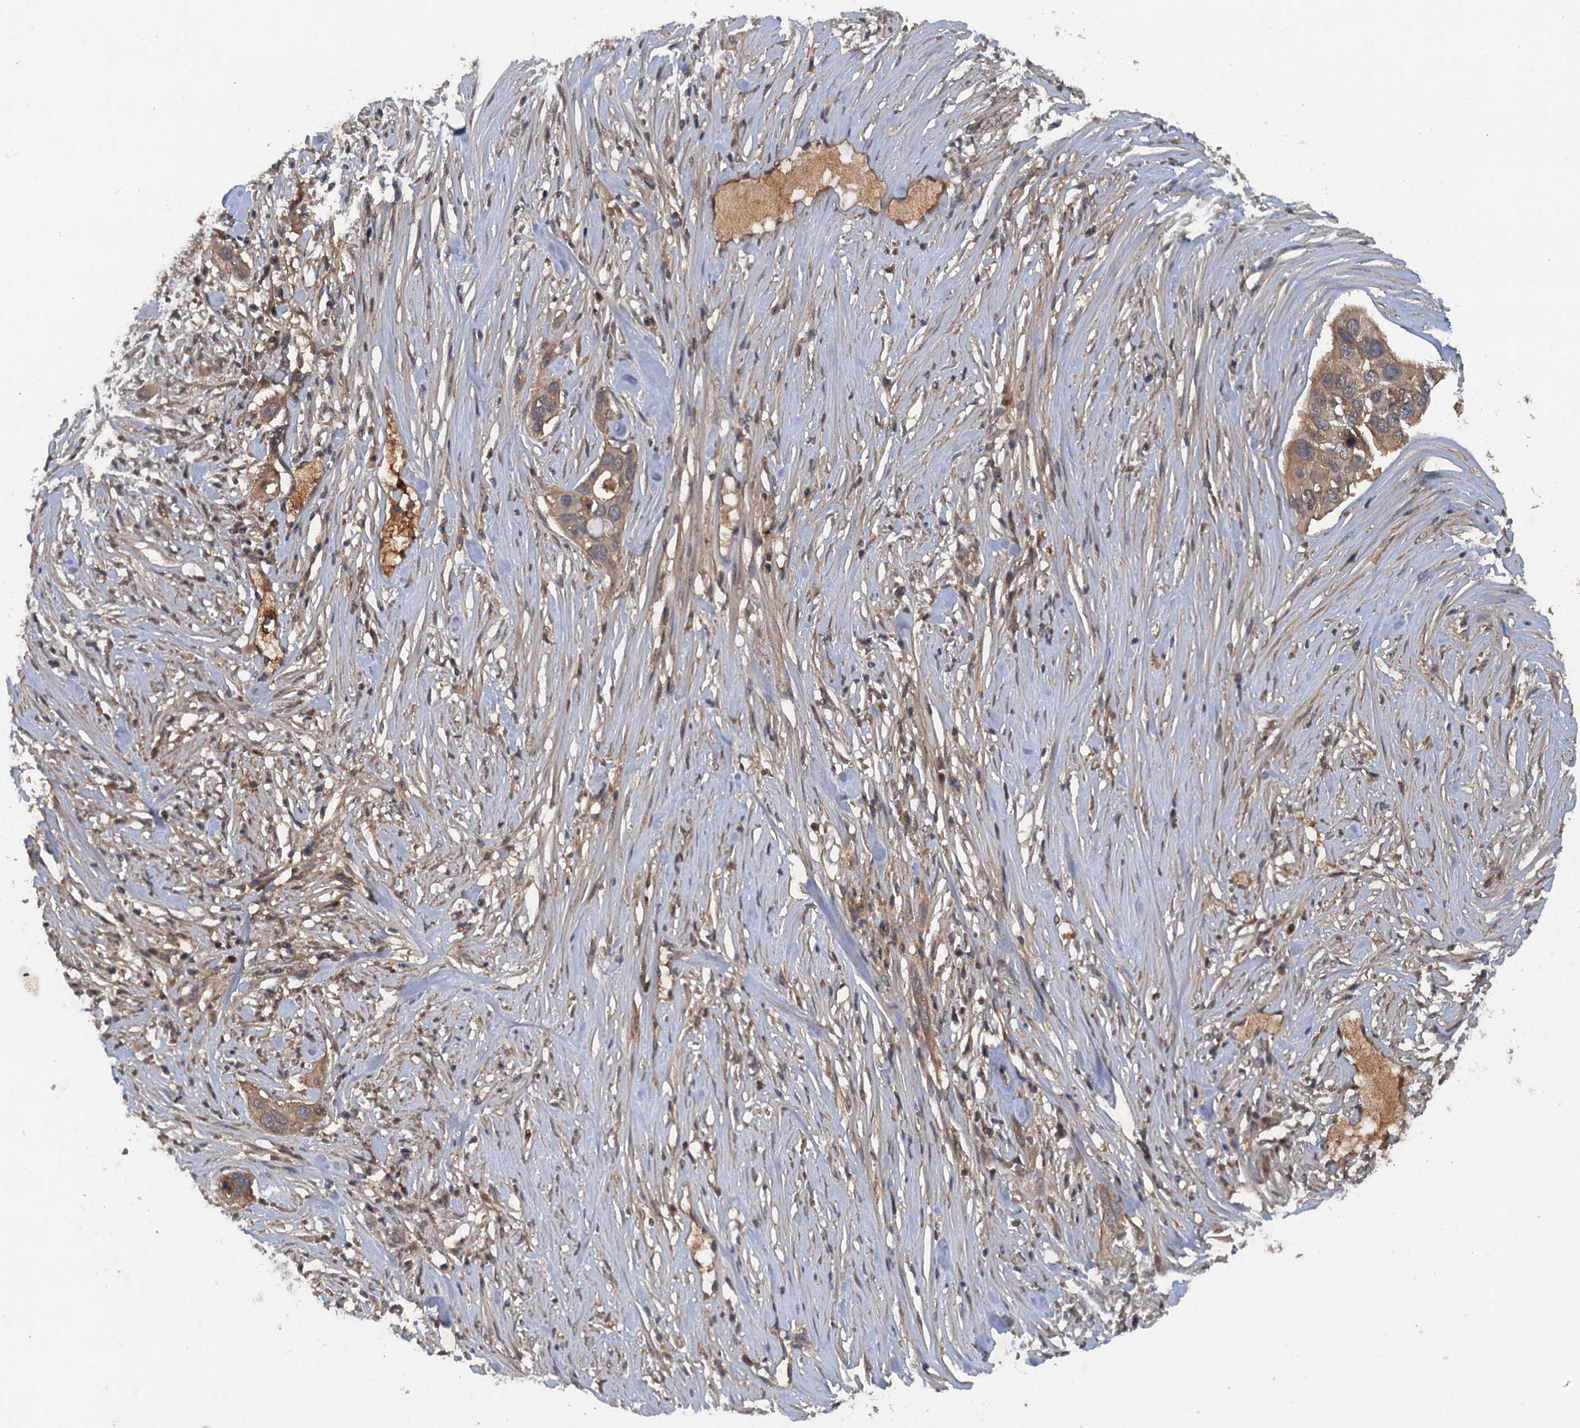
{"staining": {"intensity": "moderate", "quantity": ">75%", "location": "cytoplasmic/membranous"}, "tissue": "pancreatic cancer", "cell_type": "Tumor cells", "image_type": "cancer", "snomed": [{"axis": "morphology", "description": "Adenocarcinoma, NOS"}, {"axis": "topography", "description": "Pancreas"}], "caption": "Brown immunohistochemical staining in human pancreatic cancer (adenocarcinoma) displays moderate cytoplasmic/membranous expression in about >75% of tumor cells.", "gene": "HAPLN3", "patient": {"sex": "female", "age": 60}}